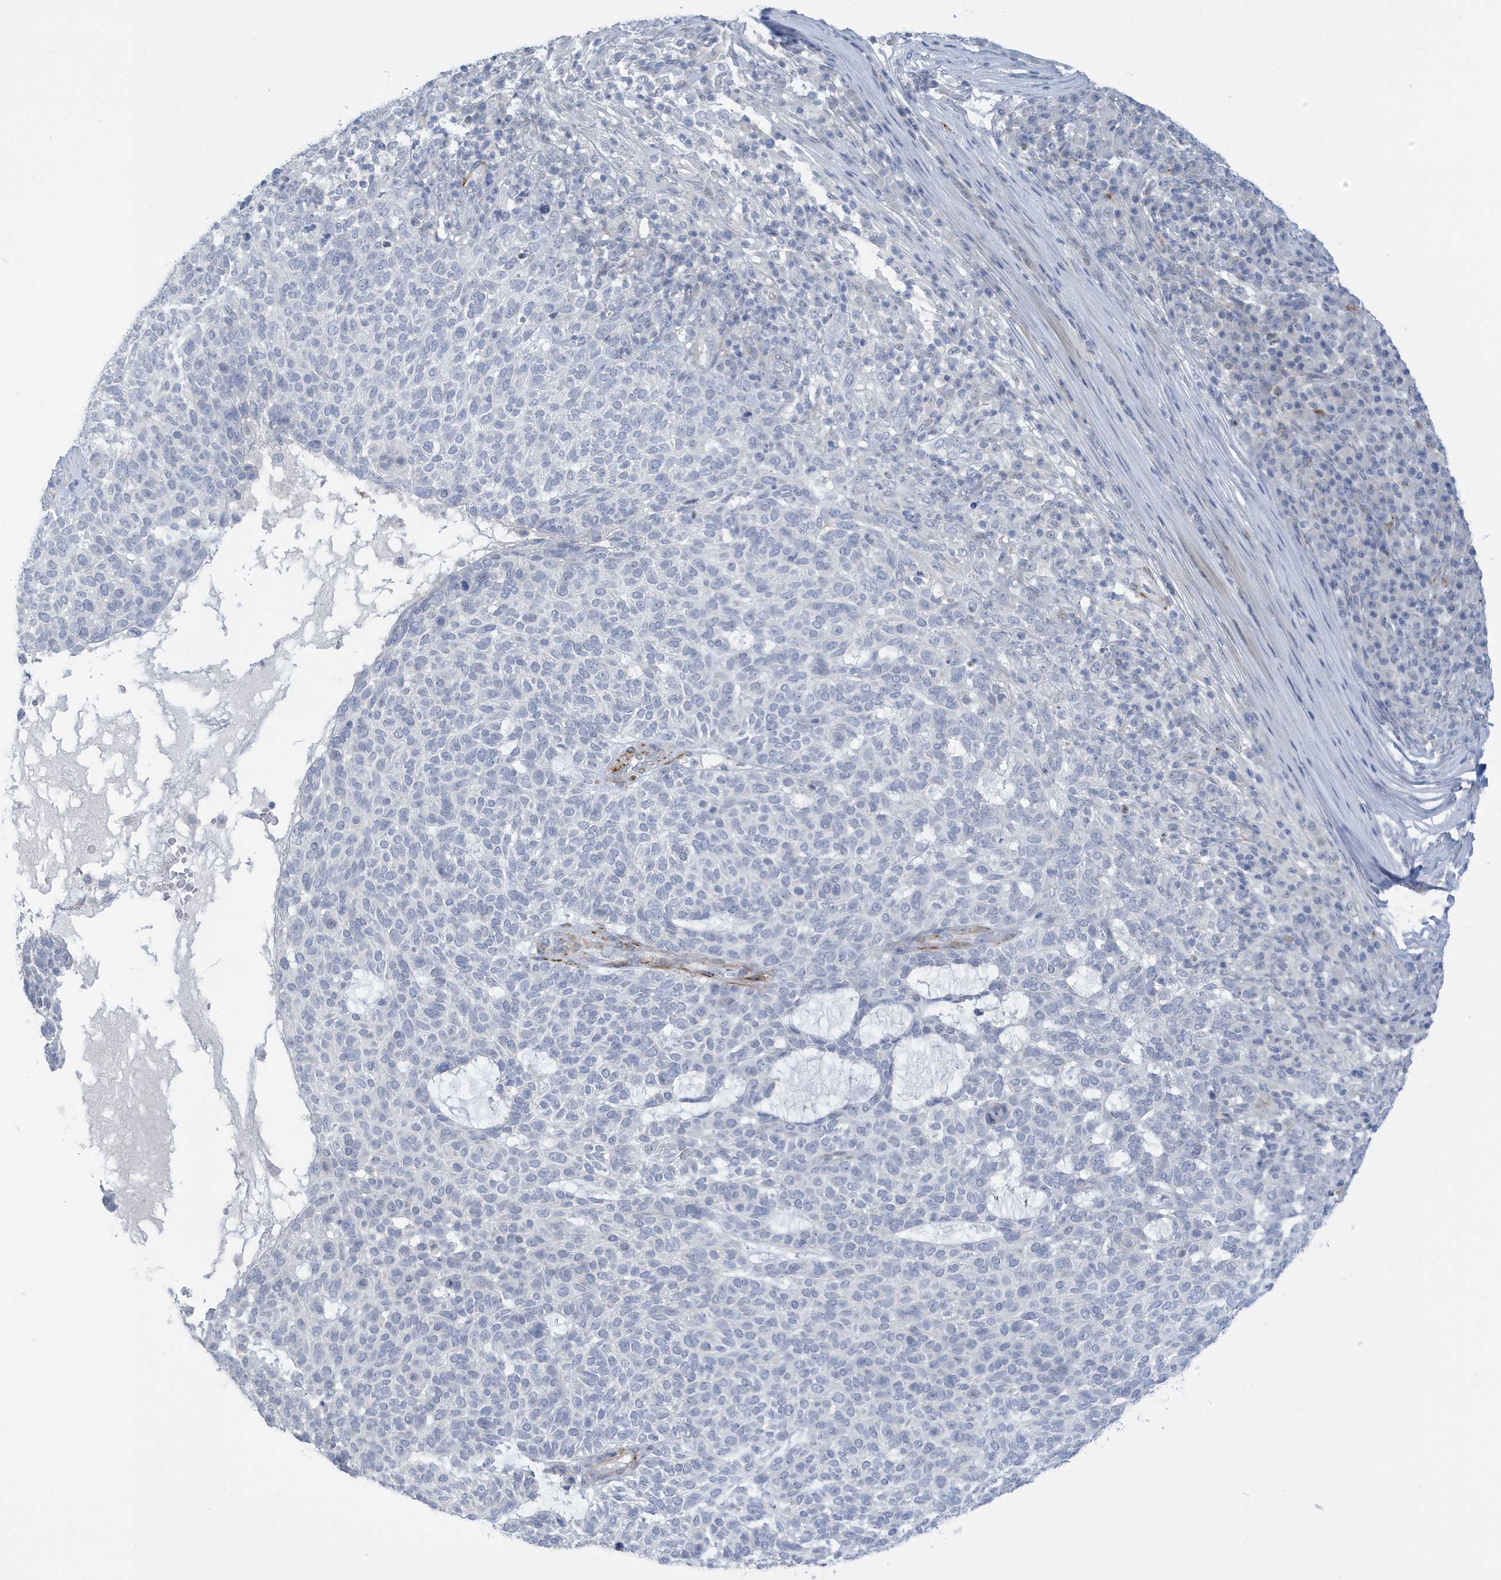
{"staining": {"intensity": "negative", "quantity": "none", "location": "none"}, "tissue": "skin cancer", "cell_type": "Tumor cells", "image_type": "cancer", "snomed": [{"axis": "morphology", "description": "Squamous cell carcinoma, NOS"}, {"axis": "topography", "description": "Skin"}], "caption": "Tumor cells are negative for protein expression in human skin squamous cell carcinoma.", "gene": "PERM1", "patient": {"sex": "female", "age": 90}}